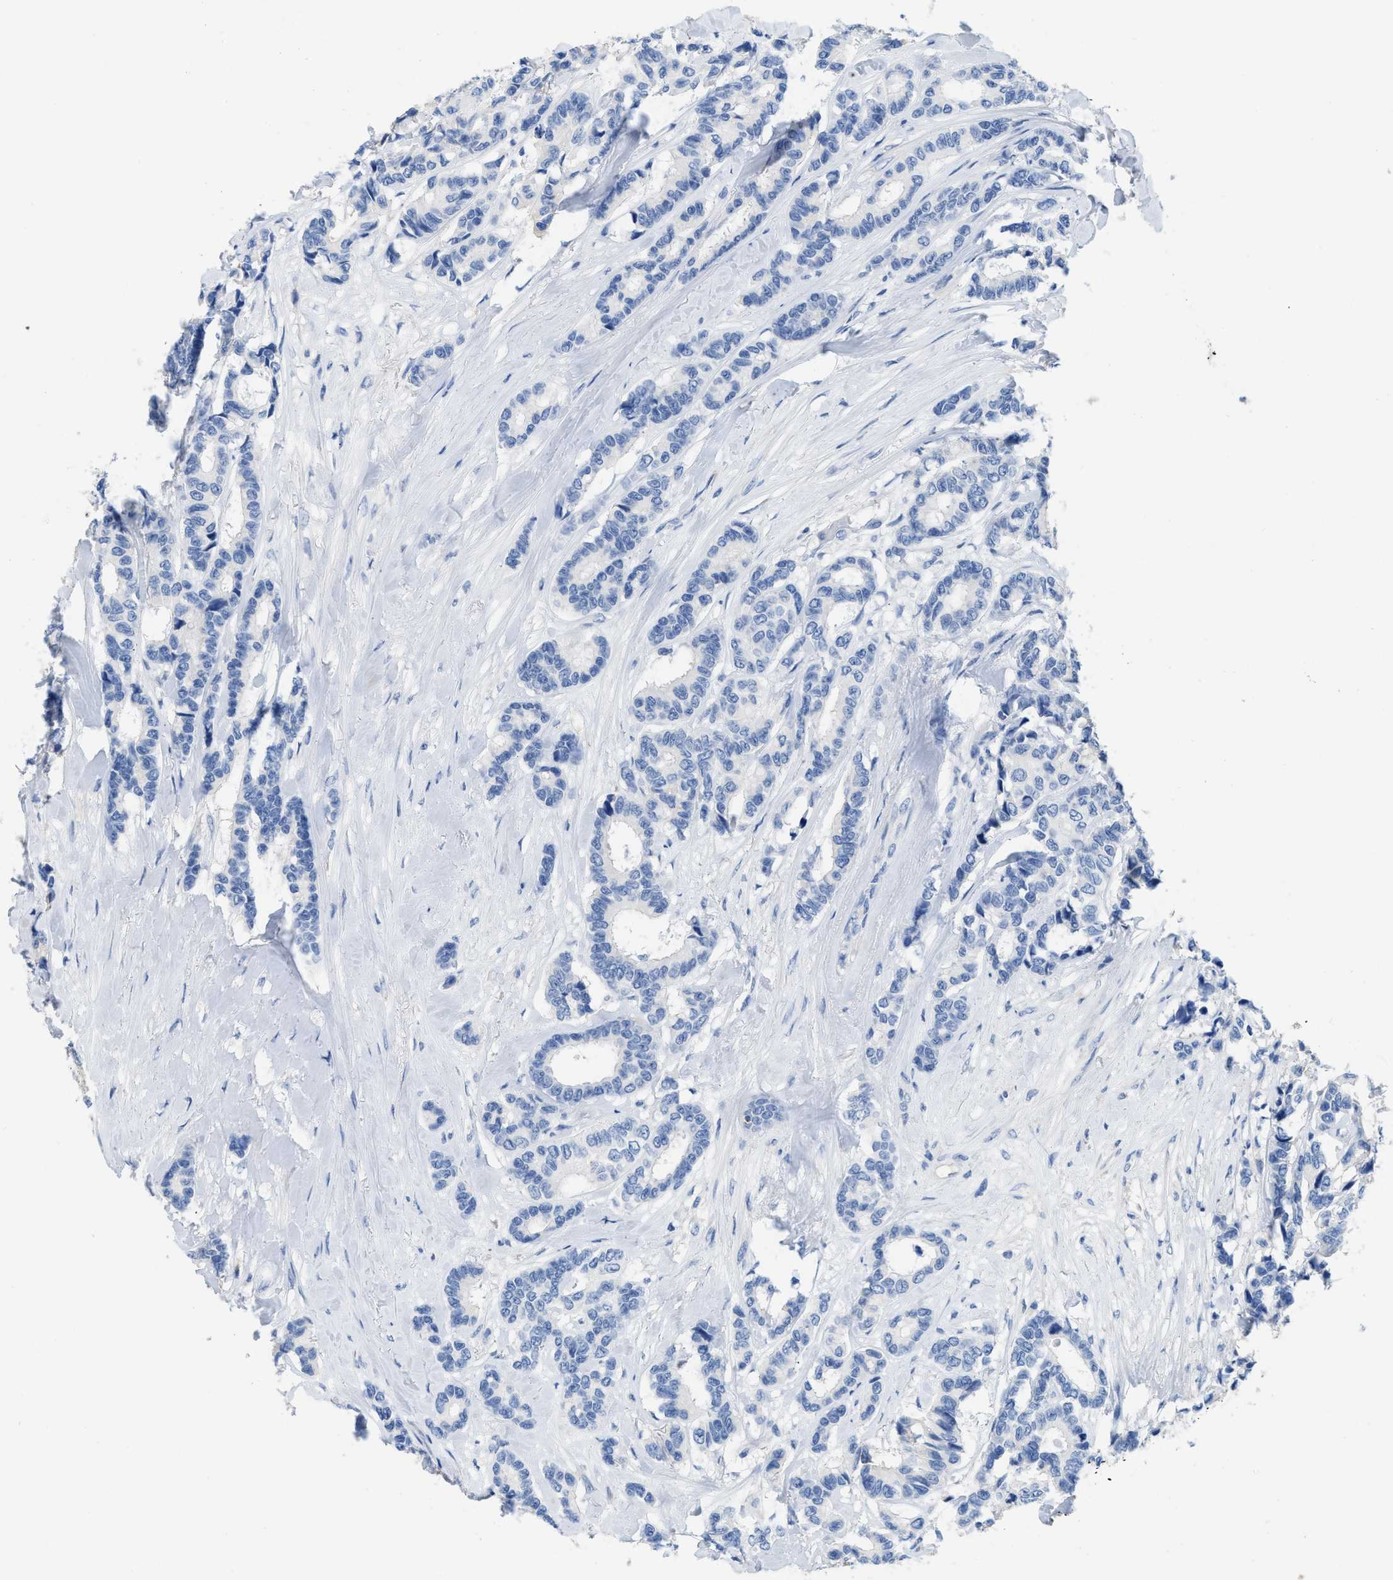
{"staining": {"intensity": "negative", "quantity": "none", "location": "none"}, "tissue": "breast cancer", "cell_type": "Tumor cells", "image_type": "cancer", "snomed": [{"axis": "morphology", "description": "Duct carcinoma"}, {"axis": "topography", "description": "Breast"}], "caption": "Histopathology image shows no protein positivity in tumor cells of infiltrating ductal carcinoma (breast) tissue.", "gene": "C1S", "patient": {"sex": "female", "age": 87}}